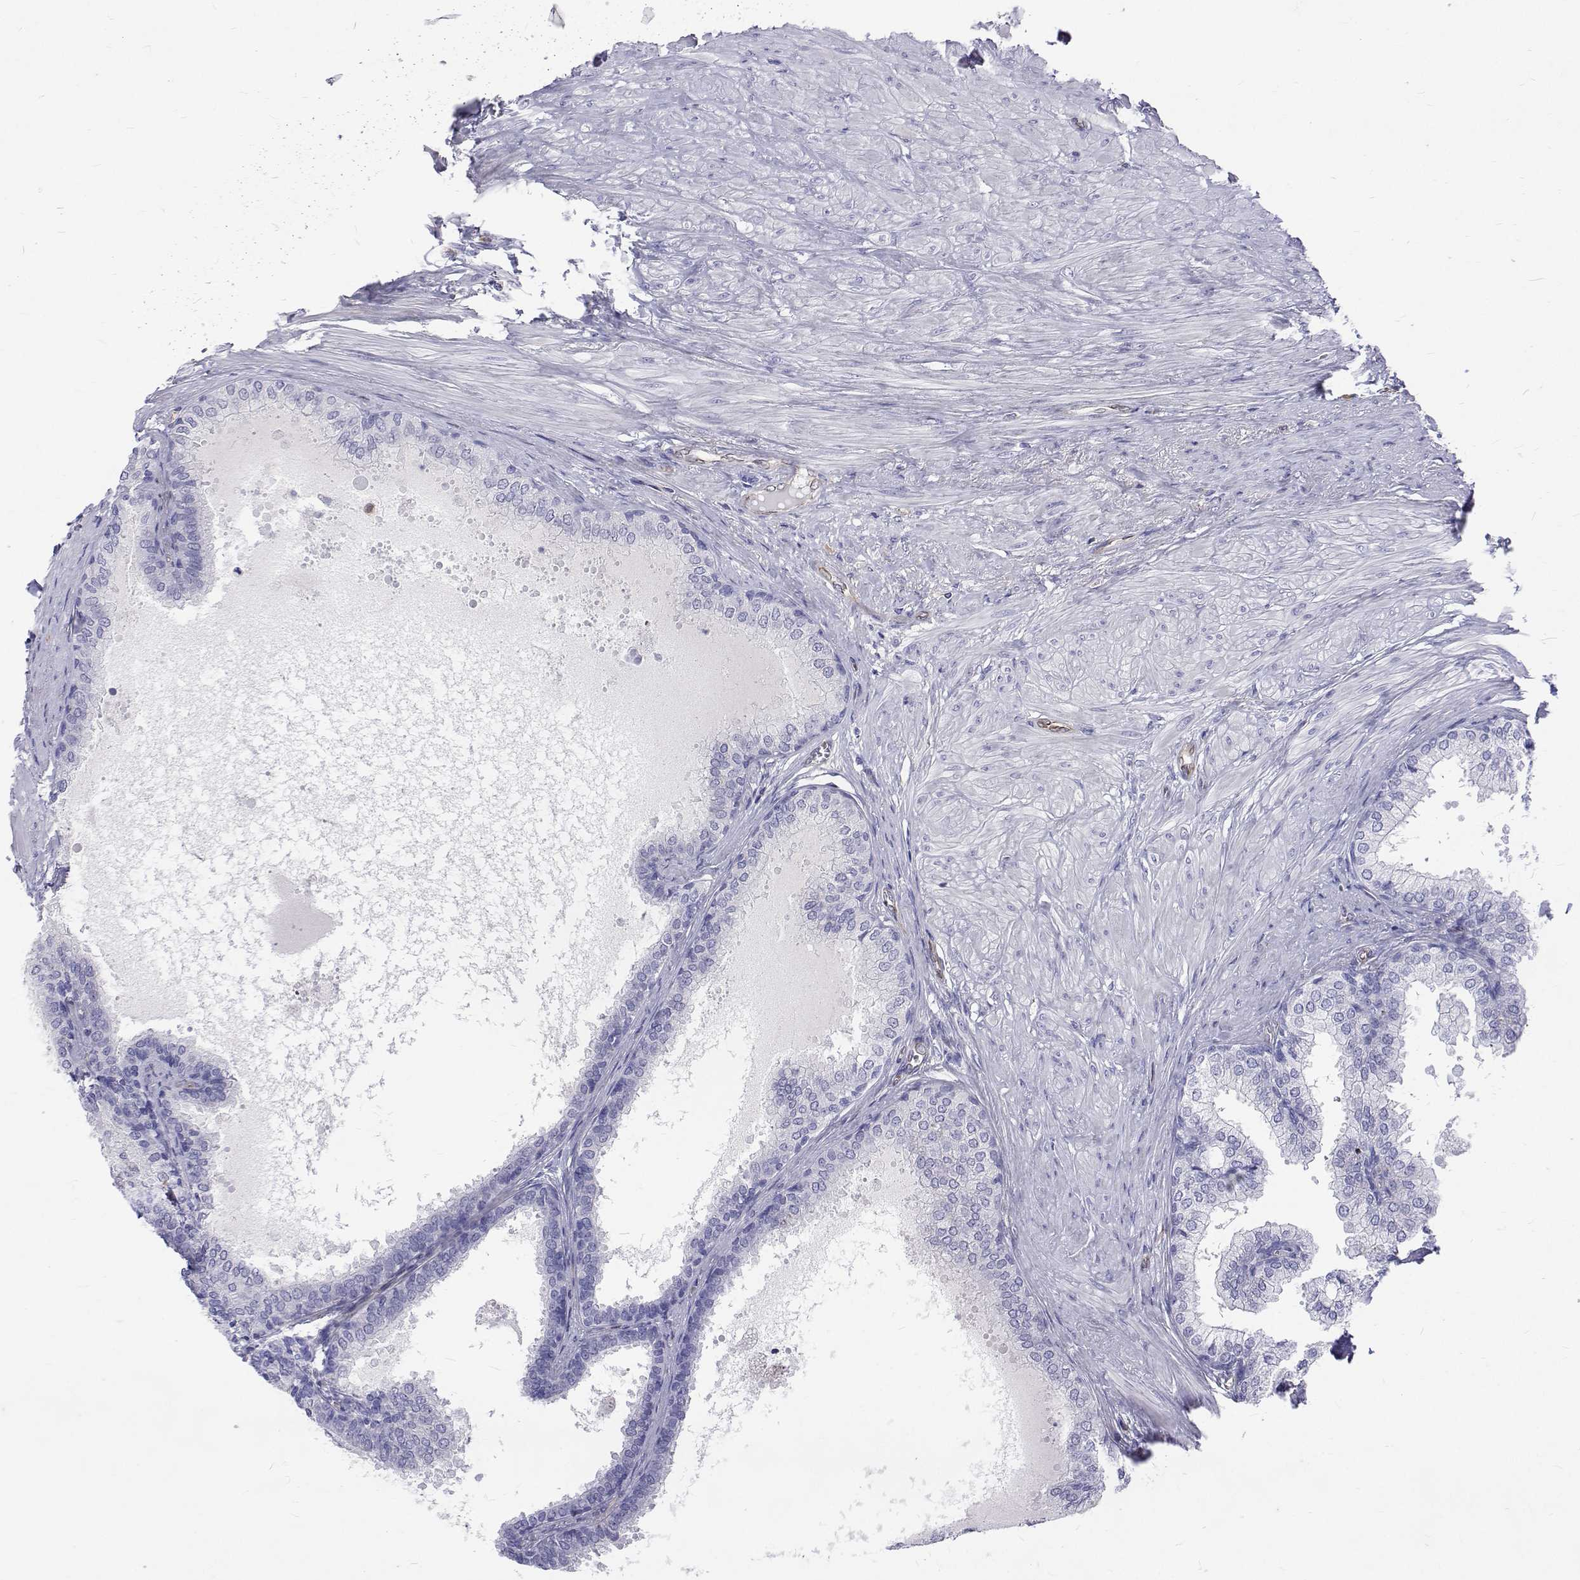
{"staining": {"intensity": "negative", "quantity": "none", "location": "none"}, "tissue": "prostate", "cell_type": "Glandular cells", "image_type": "normal", "snomed": [{"axis": "morphology", "description": "Normal tissue, NOS"}, {"axis": "topography", "description": "Prostate"}, {"axis": "topography", "description": "Peripheral nerve tissue"}], "caption": "DAB immunohistochemical staining of unremarkable human prostate demonstrates no significant expression in glandular cells. The staining is performed using DAB (3,3'-diaminobenzidine) brown chromogen with nuclei counter-stained in using hematoxylin.", "gene": "OPRPN", "patient": {"sex": "male", "age": 55}}